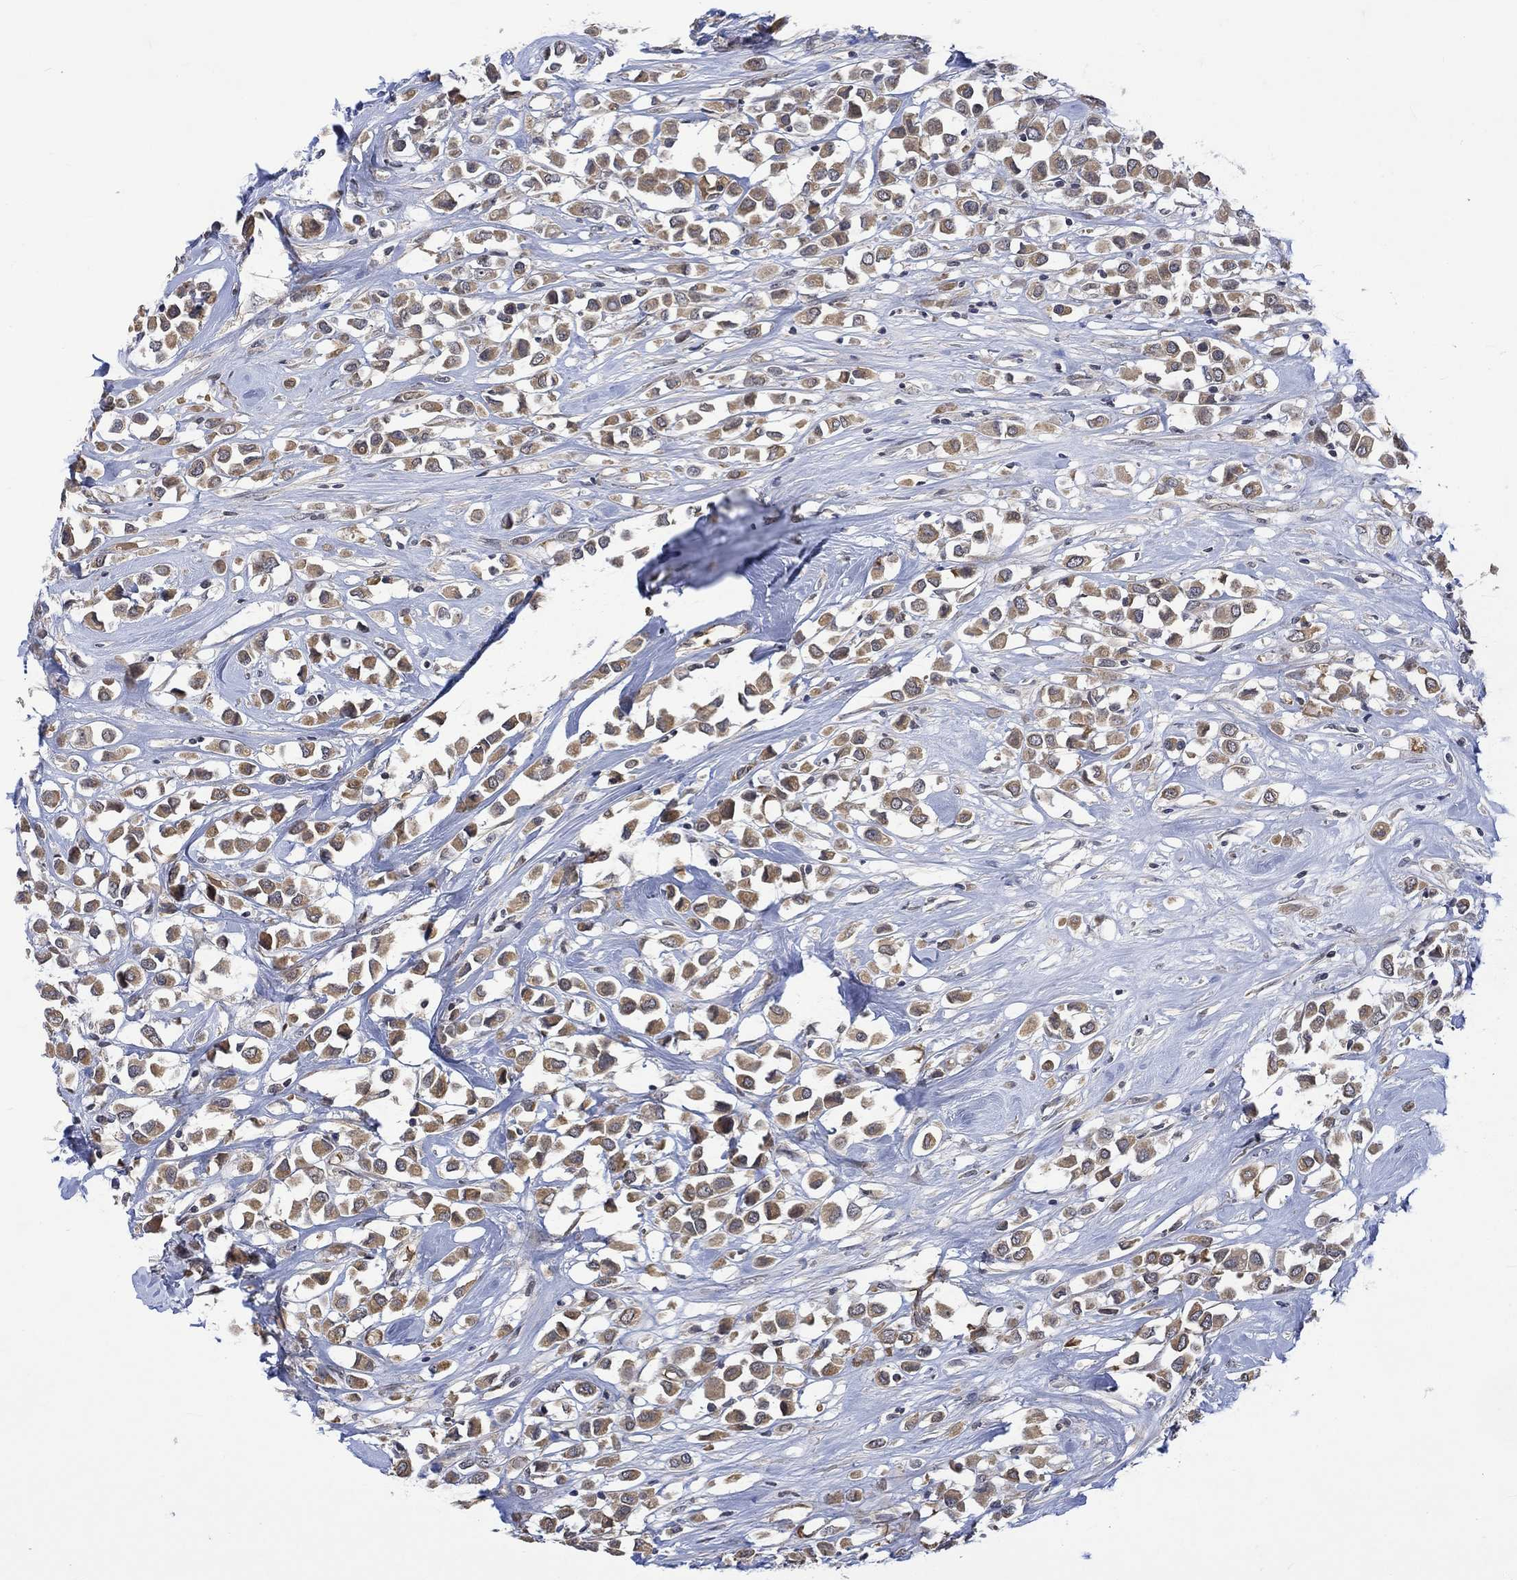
{"staining": {"intensity": "moderate", "quantity": ">75%", "location": "cytoplasmic/membranous"}, "tissue": "breast cancer", "cell_type": "Tumor cells", "image_type": "cancer", "snomed": [{"axis": "morphology", "description": "Duct carcinoma"}, {"axis": "topography", "description": "Breast"}], "caption": "Breast cancer stained for a protein (brown) shows moderate cytoplasmic/membranous positive expression in approximately >75% of tumor cells.", "gene": "GRIN2D", "patient": {"sex": "female", "age": 61}}